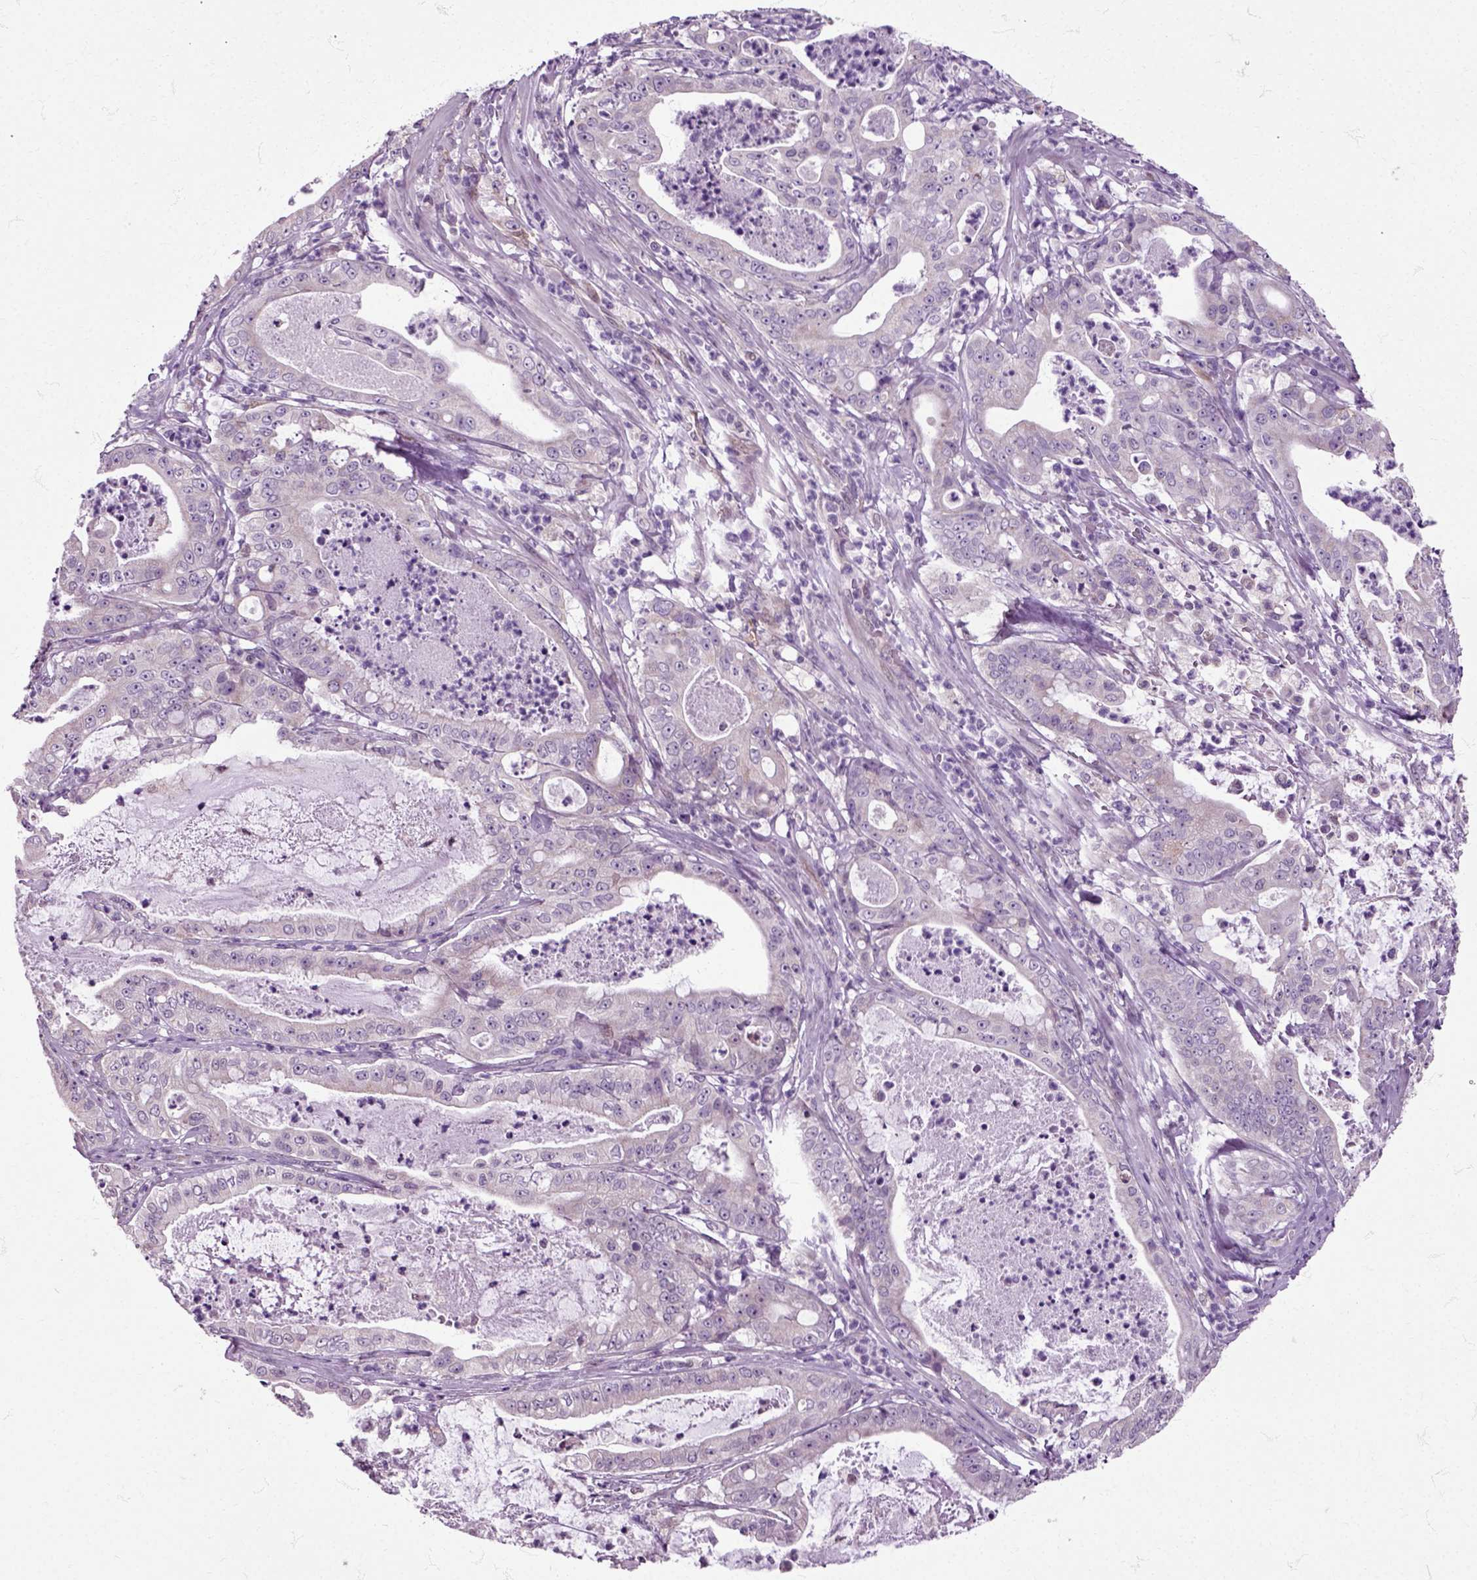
{"staining": {"intensity": "negative", "quantity": "none", "location": "none"}, "tissue": "pancreatic cancer", "cell_type": "Tumor cells", "image_type": "cancer", "snomed": [{"axis": "morphology", "description": "Adenocarcinoma, NOS"}, {"axis": "topography", "description": "Pancreas"}], "caption": "Protein analysis of pancreatic cancer (adenocarcinoma) exhibits no significant staining in tumor cells. (Brightfield microscopy of DAB immunohistochemistry at high magnification).", "gene": "HSPA2", "patient": {"sex": "male", "age": 71}}